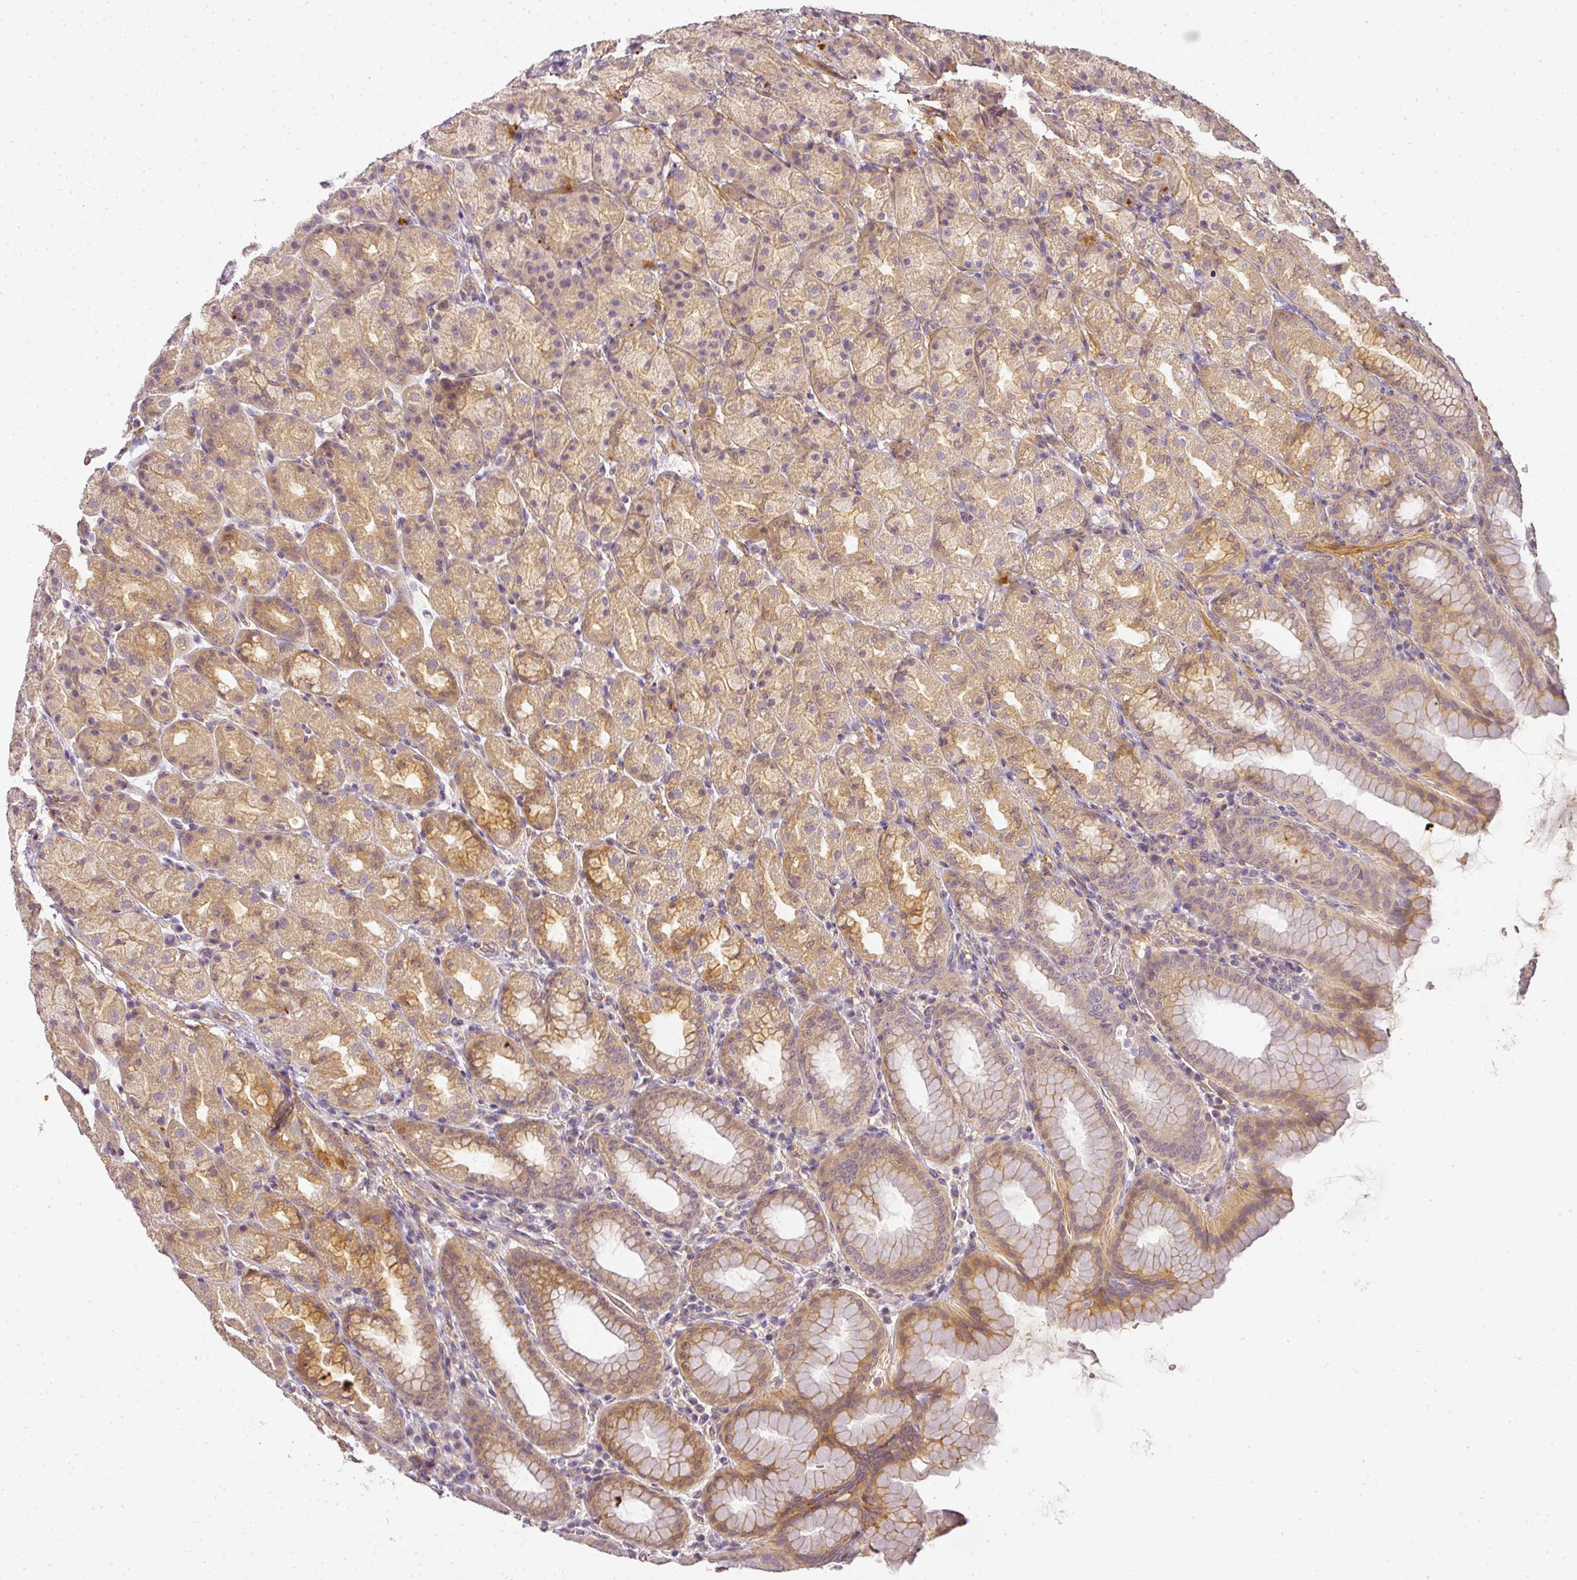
{"staining": {"intensity": "moderate", "quantity": ">75%", "location": "cytoplasmic/membranous"}, "tissue": "stomach", "cell_type": "Glandular cells", "image_type": "normal", "snomed": [{"axis": "morphology", "description": "Normal tissue, NOS"}, {"axis": "topography", "description": "Stomach, upper"}, {"axis": "topography", "description": "Stomach"}], "caption": "The immunohistochemical stain shows moderate cytoplasmic/membranous staining in glandular cells of unremarkable stomach. (DAB = brown stain, brightfield microscopy at high magnification).", "gene": "ADH5", "patient": {"sex": "male", "age": 68}}